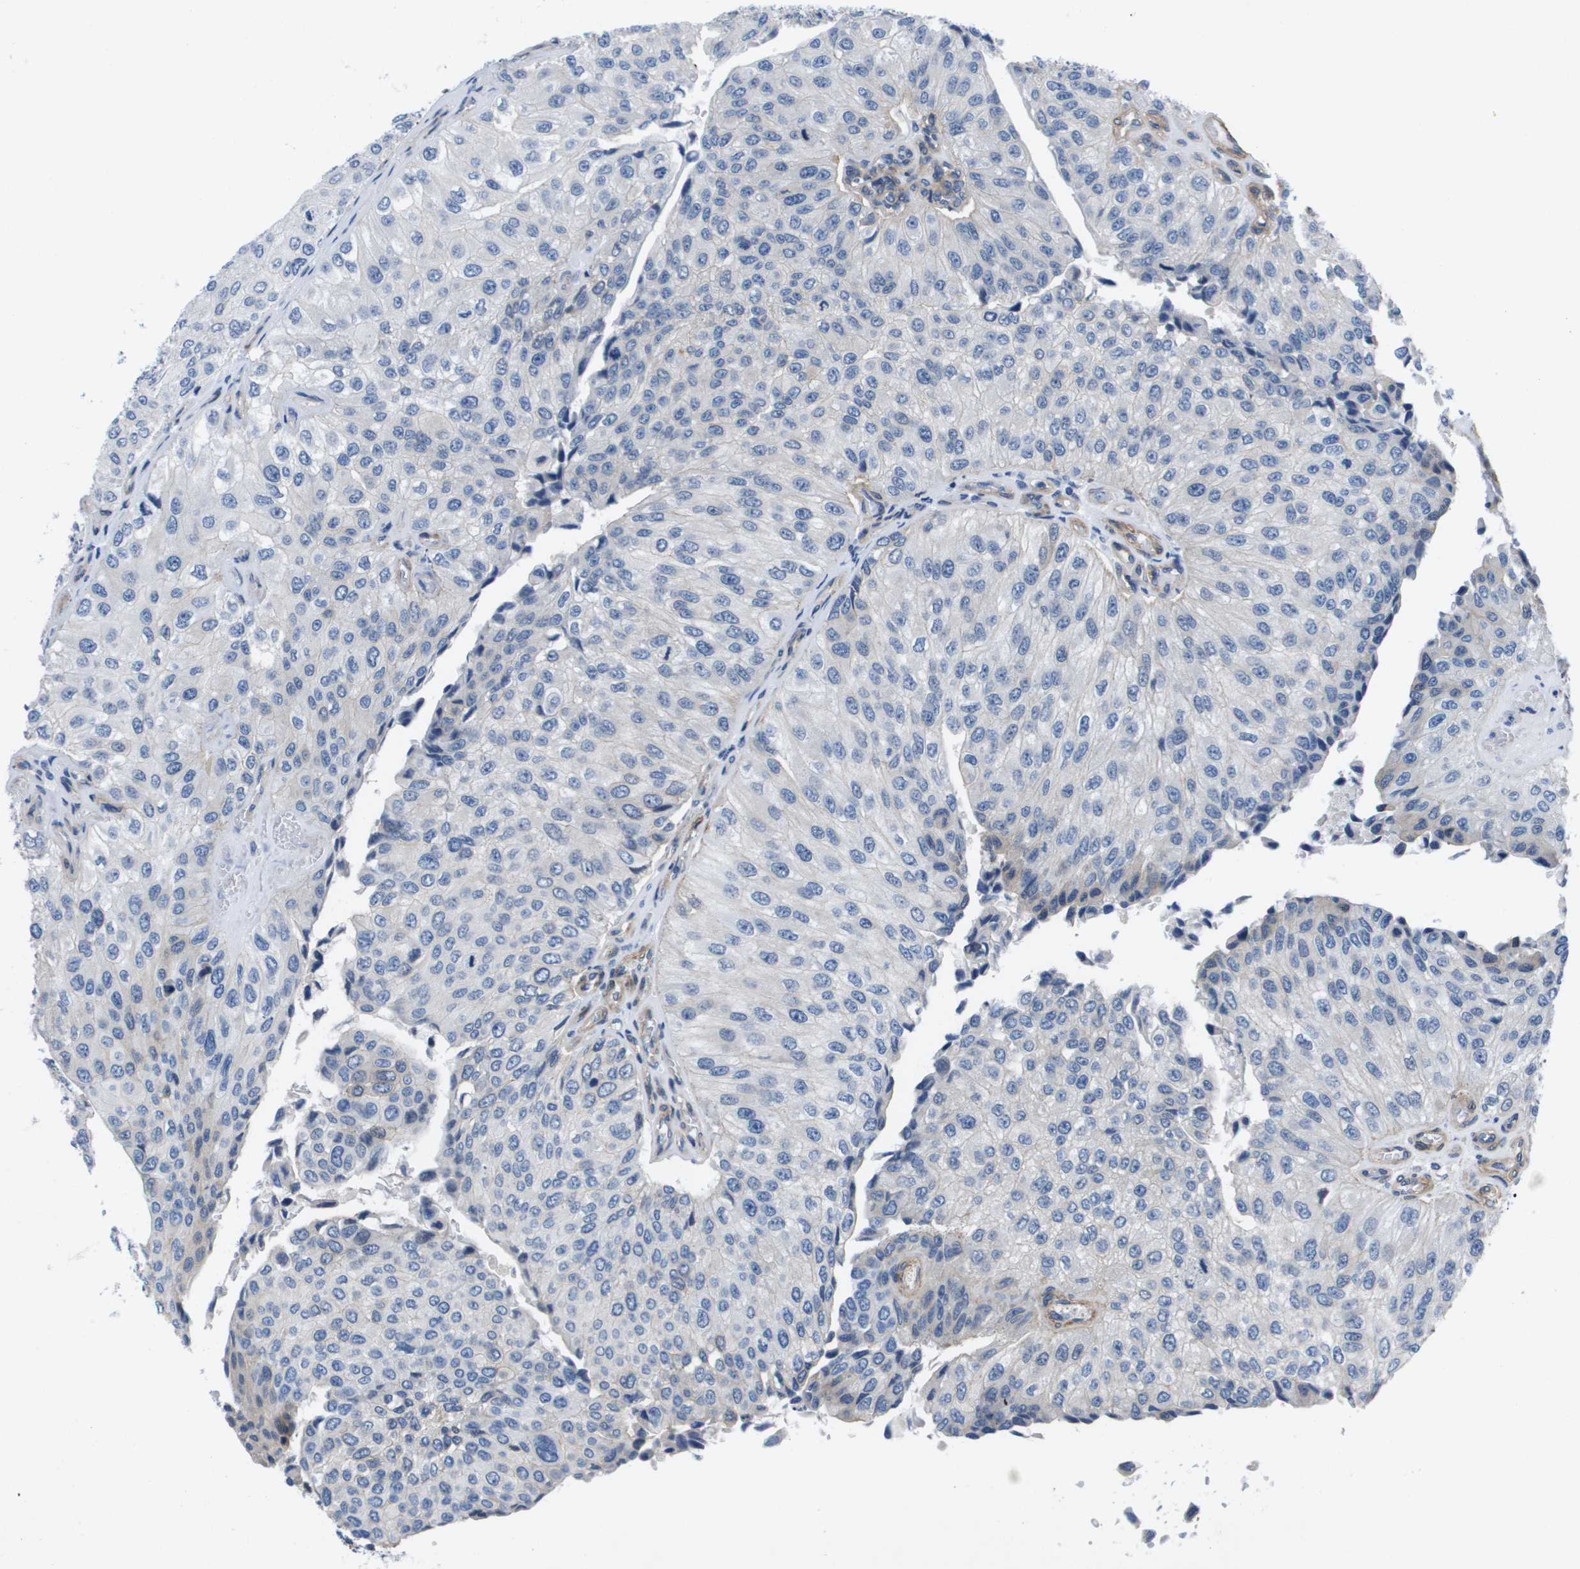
{"staining": {"intensity": "negative", "quantity": "none", "location": "none"}, "tissue": "urothelial cancer", "cell_type": "Tumor cells", "image_type": "cancer", "snomed": [{"axis": "morphology", "description": "Urothelial carcinoma, High grade"}, {"axis": "topography", "description": "Kidney"}, {"axis": "topography", "description": "Urinary bladder"}], "caption": "The immunohistochemistry (IHC) image has no significant staining in tumor cells of urothelial carcinoma (high-grade) tissue.", "gene": "LPP", "patient": {"sex": "male", "age": 77}}